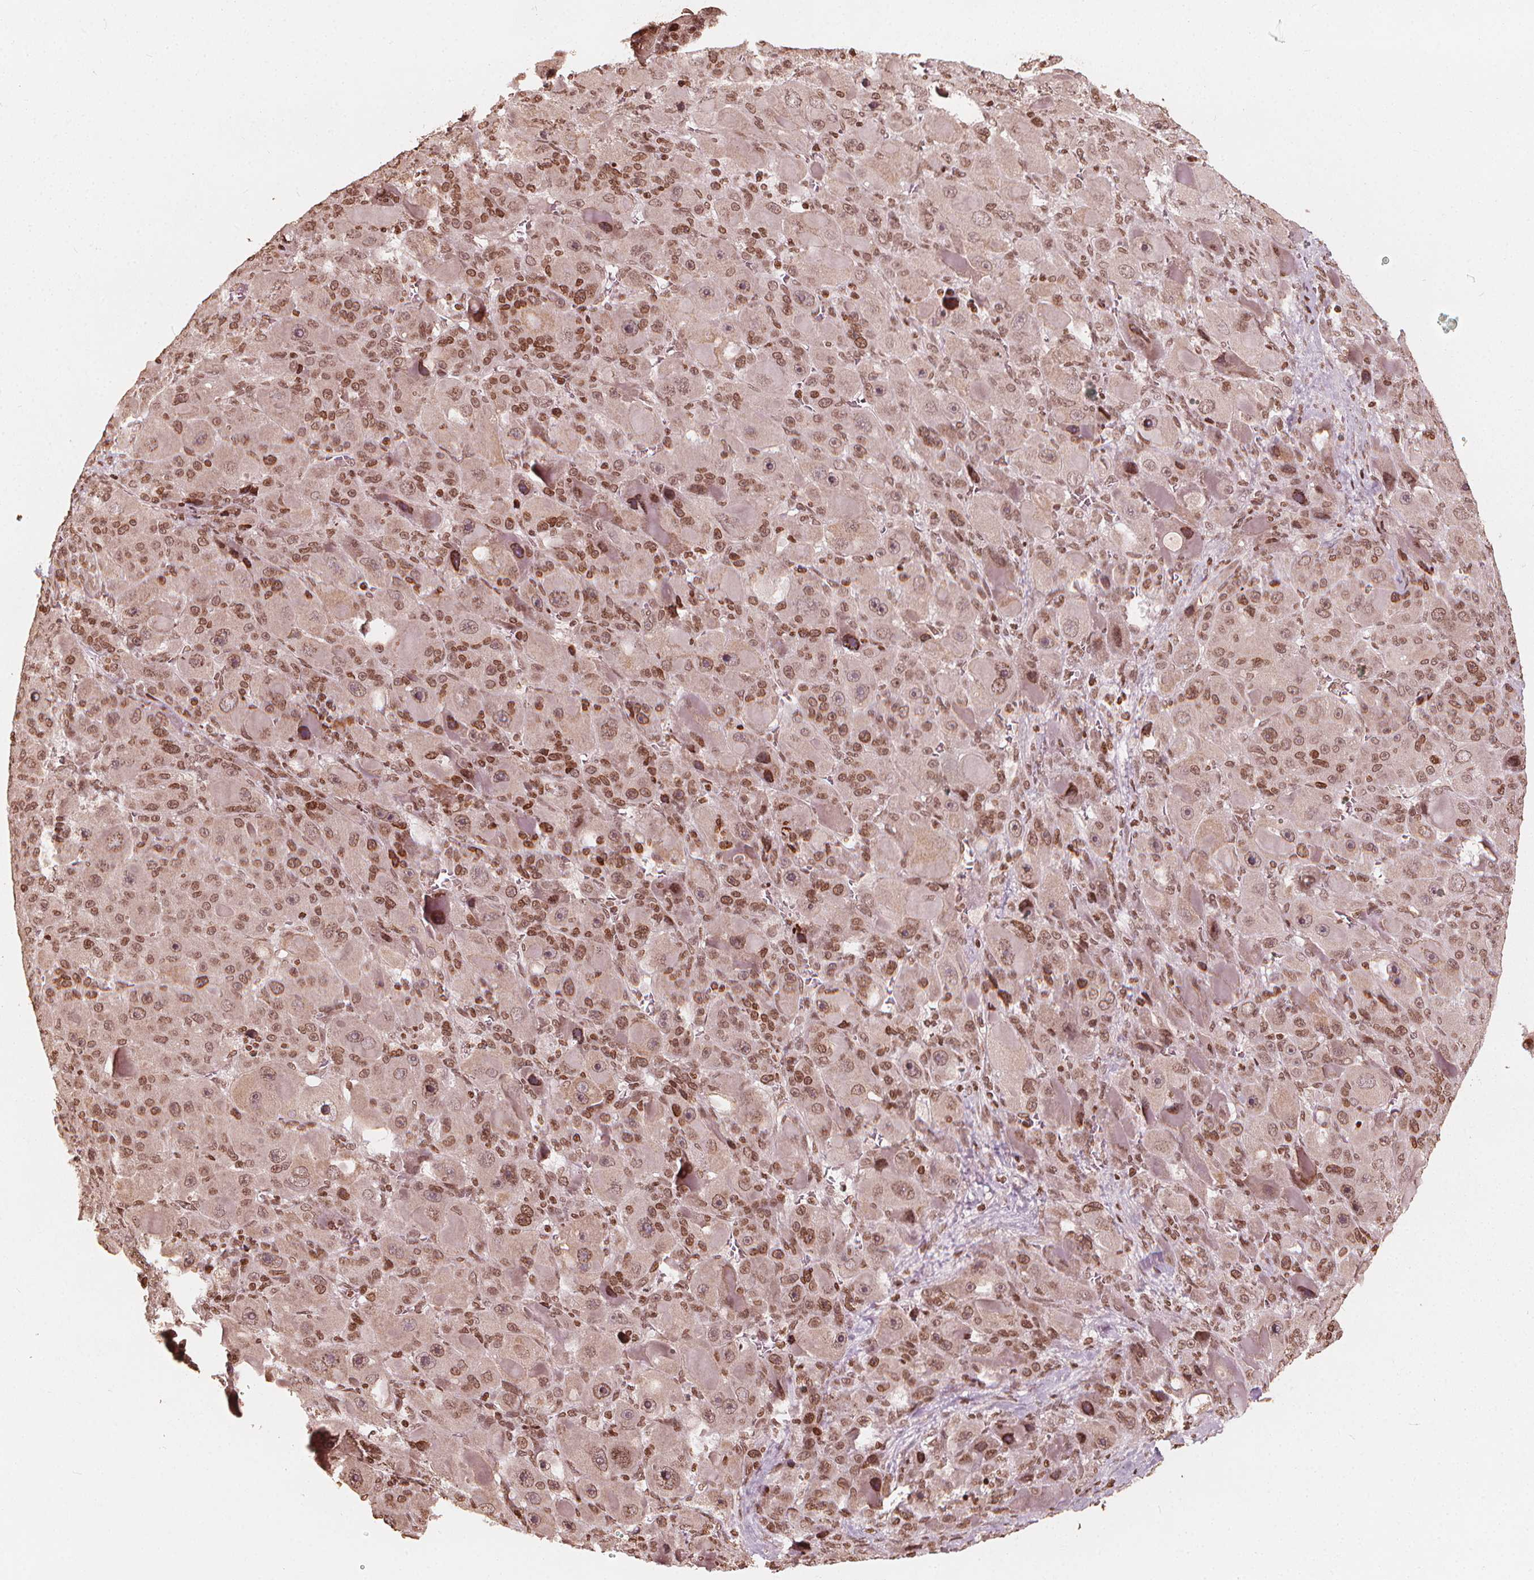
{"staining": {"intensity": "moderate", "quantity": ">75%", "location": "nuclear"}, "tissue": "liver cancer", "cell_type": "Tumor cells", "image_type": "cancer", "snomed": [{"axis": "morphology", "description": "Carcinoma, Hepatocellular, NOS"}, {"axis": "topography", "description": "Liver"}], "caption": "Liver cancer (hepatocellular carcinoma) tissue demonstrates moderate nuclear positivity in about >75% of tumor cells", "gene": "H3C14", "patient": {"sex": "male", "age": 76}}